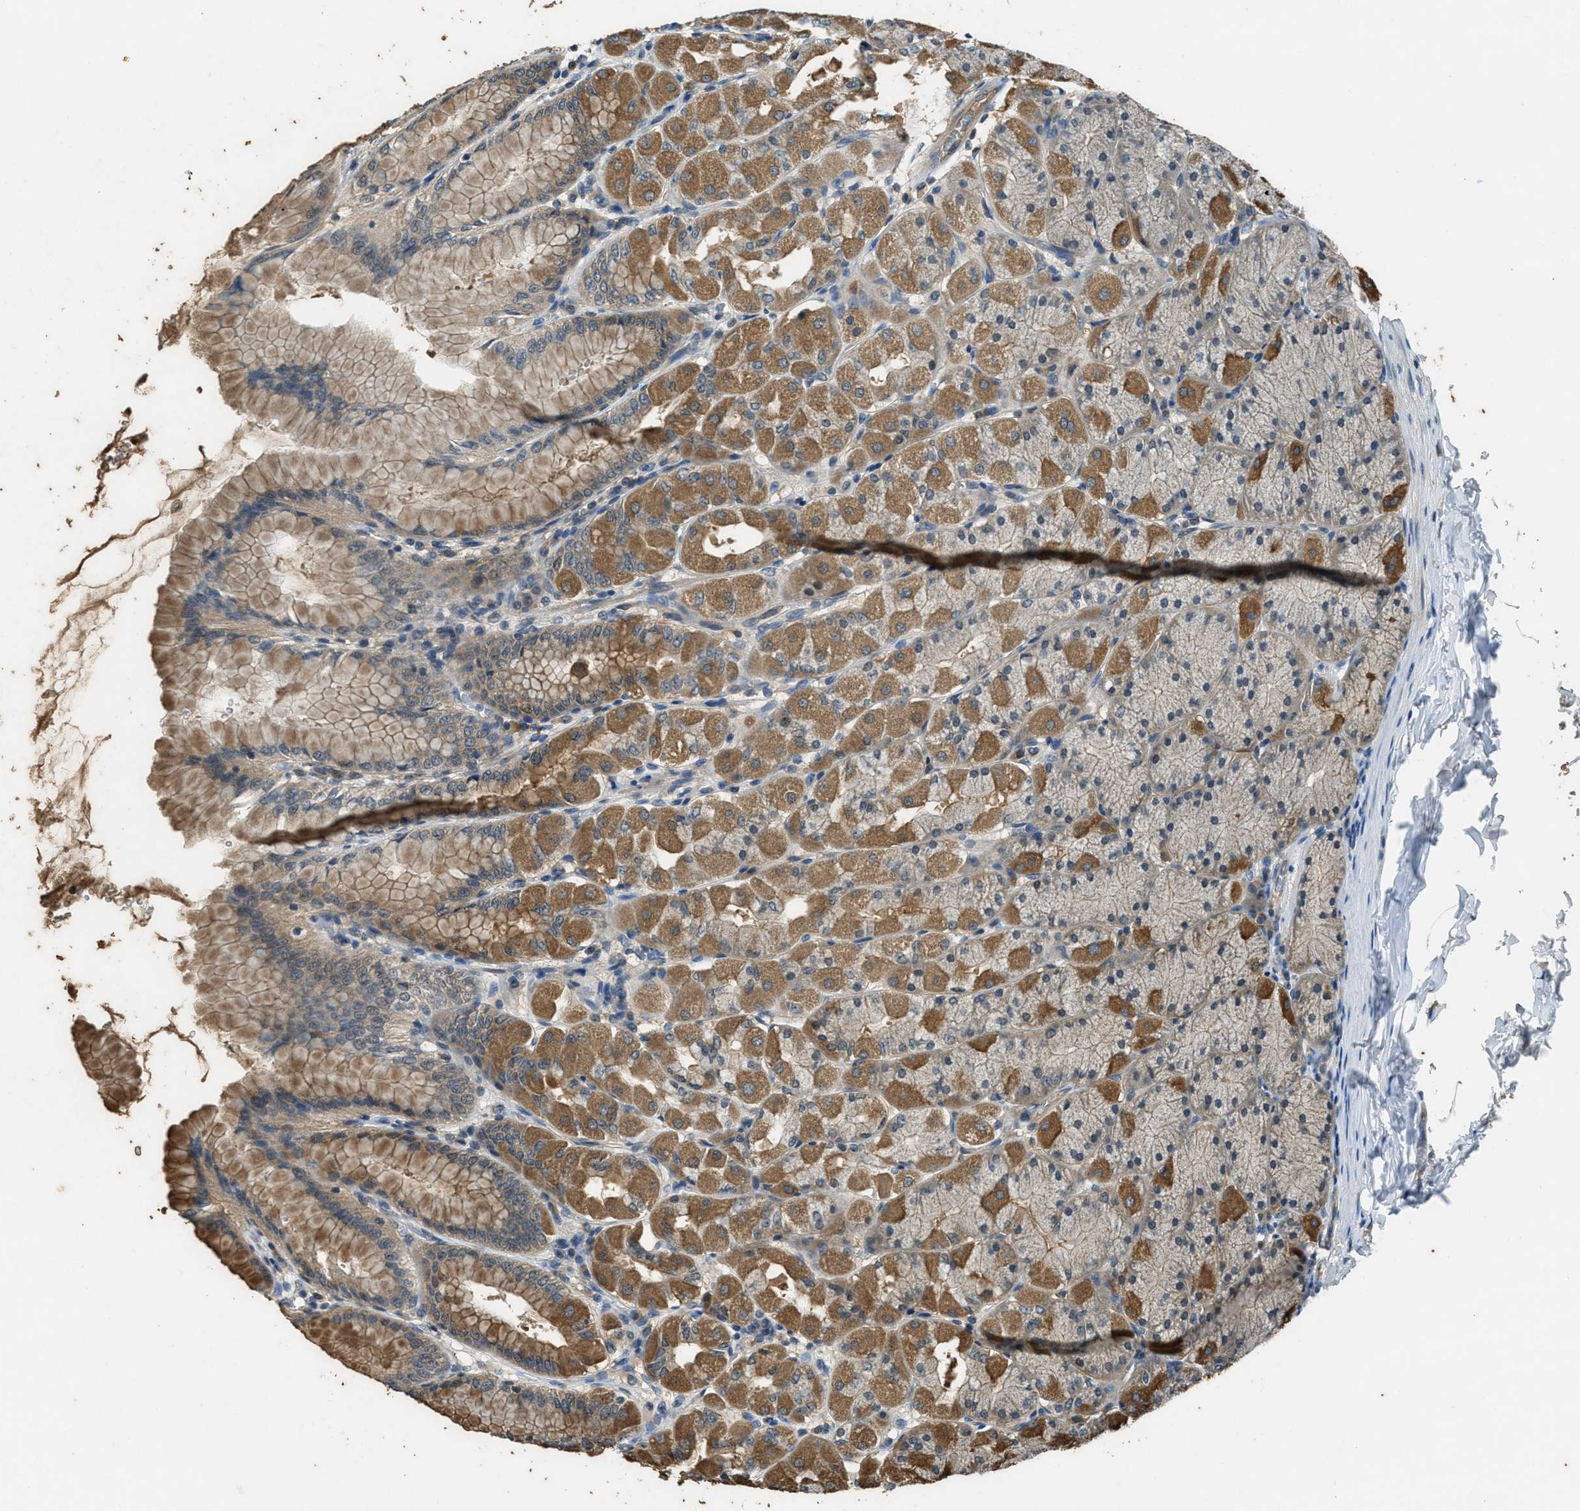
{"staining": {"intensity": "moderate", "quantity": ">75%", "location": "cytoplasmic/membranous"}, "tissue": "stomach", "cell_type": "Glandular cells", "image_type": "normal", "snomed": [{"axis": "morphology", "description": "Normal tissue, NOS"}, {"axis": "topography", "description": "Stomach, upper"}], "caption": "Immunohistochemistry of benign human stomach shows medium levels of moderate cytoplasmic/membranous expression in about >75% of glandular cells. The staining was performed using DAB (3,3'-diaminobenzidine) to visualize the protein expression in brown, while the nuclei were stained in blue with hematoxylin (Magnification: 20x).", "gene": "DUSP6", "patient": {"sex": "female", "age": 56}}